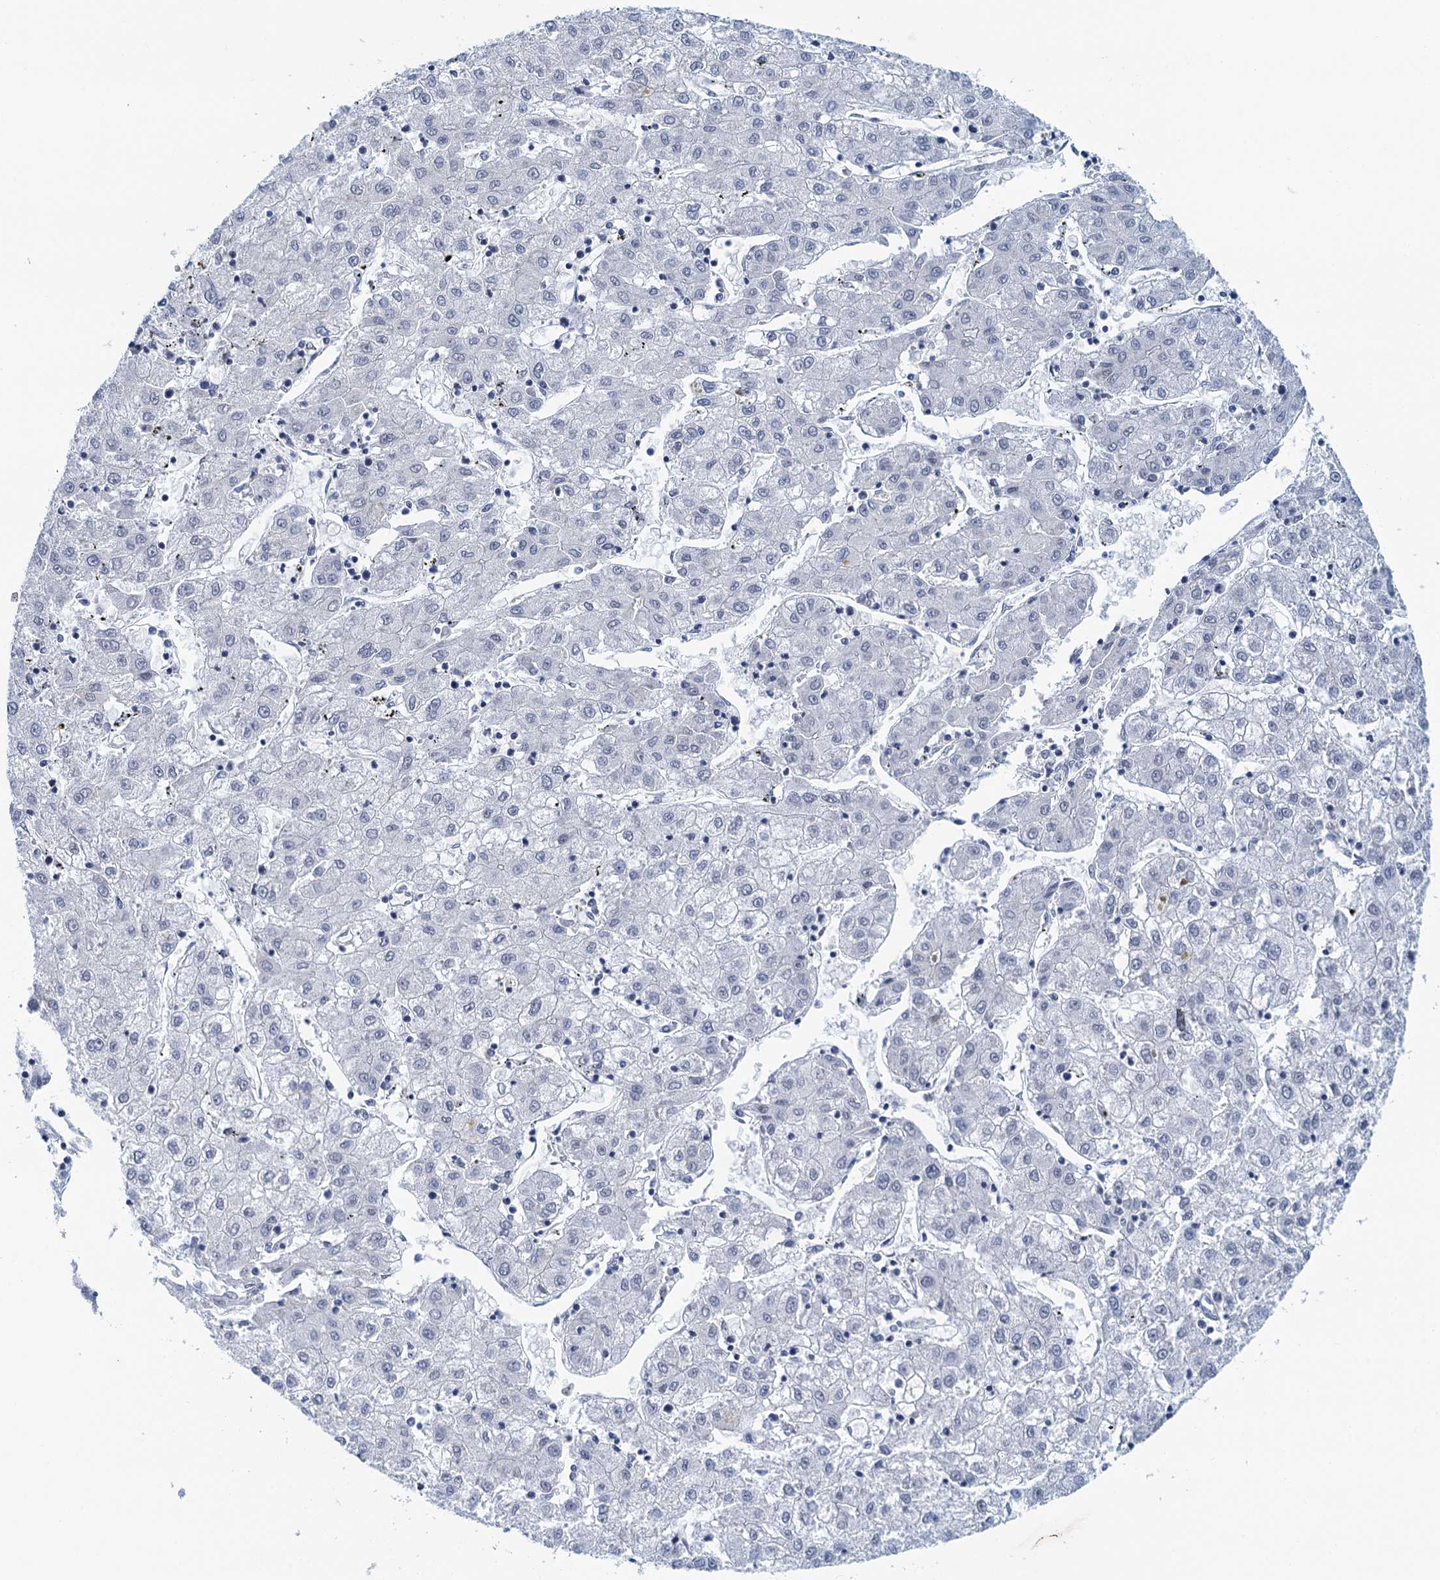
{"staining": {"intensity": "negative", "quantity": "none", "location": "none"}, "tissue": "liver cancer", "cell_type": "Tumor cells", "image_type": "cancer", "snomed": [{"axis": "morphology", "description": "Carcinoma, Hepatocellular, NOS"}, {"axis": "topography", "description": "Liver"}], "caption": "An image of hepatocellular carcinoma (liver) stained for a protein reveals no brown staining in tumor cells. Nuclei are stained in blue.", "gene": "EPS8L1", "patient": {"sex": "male", "age": 72}}